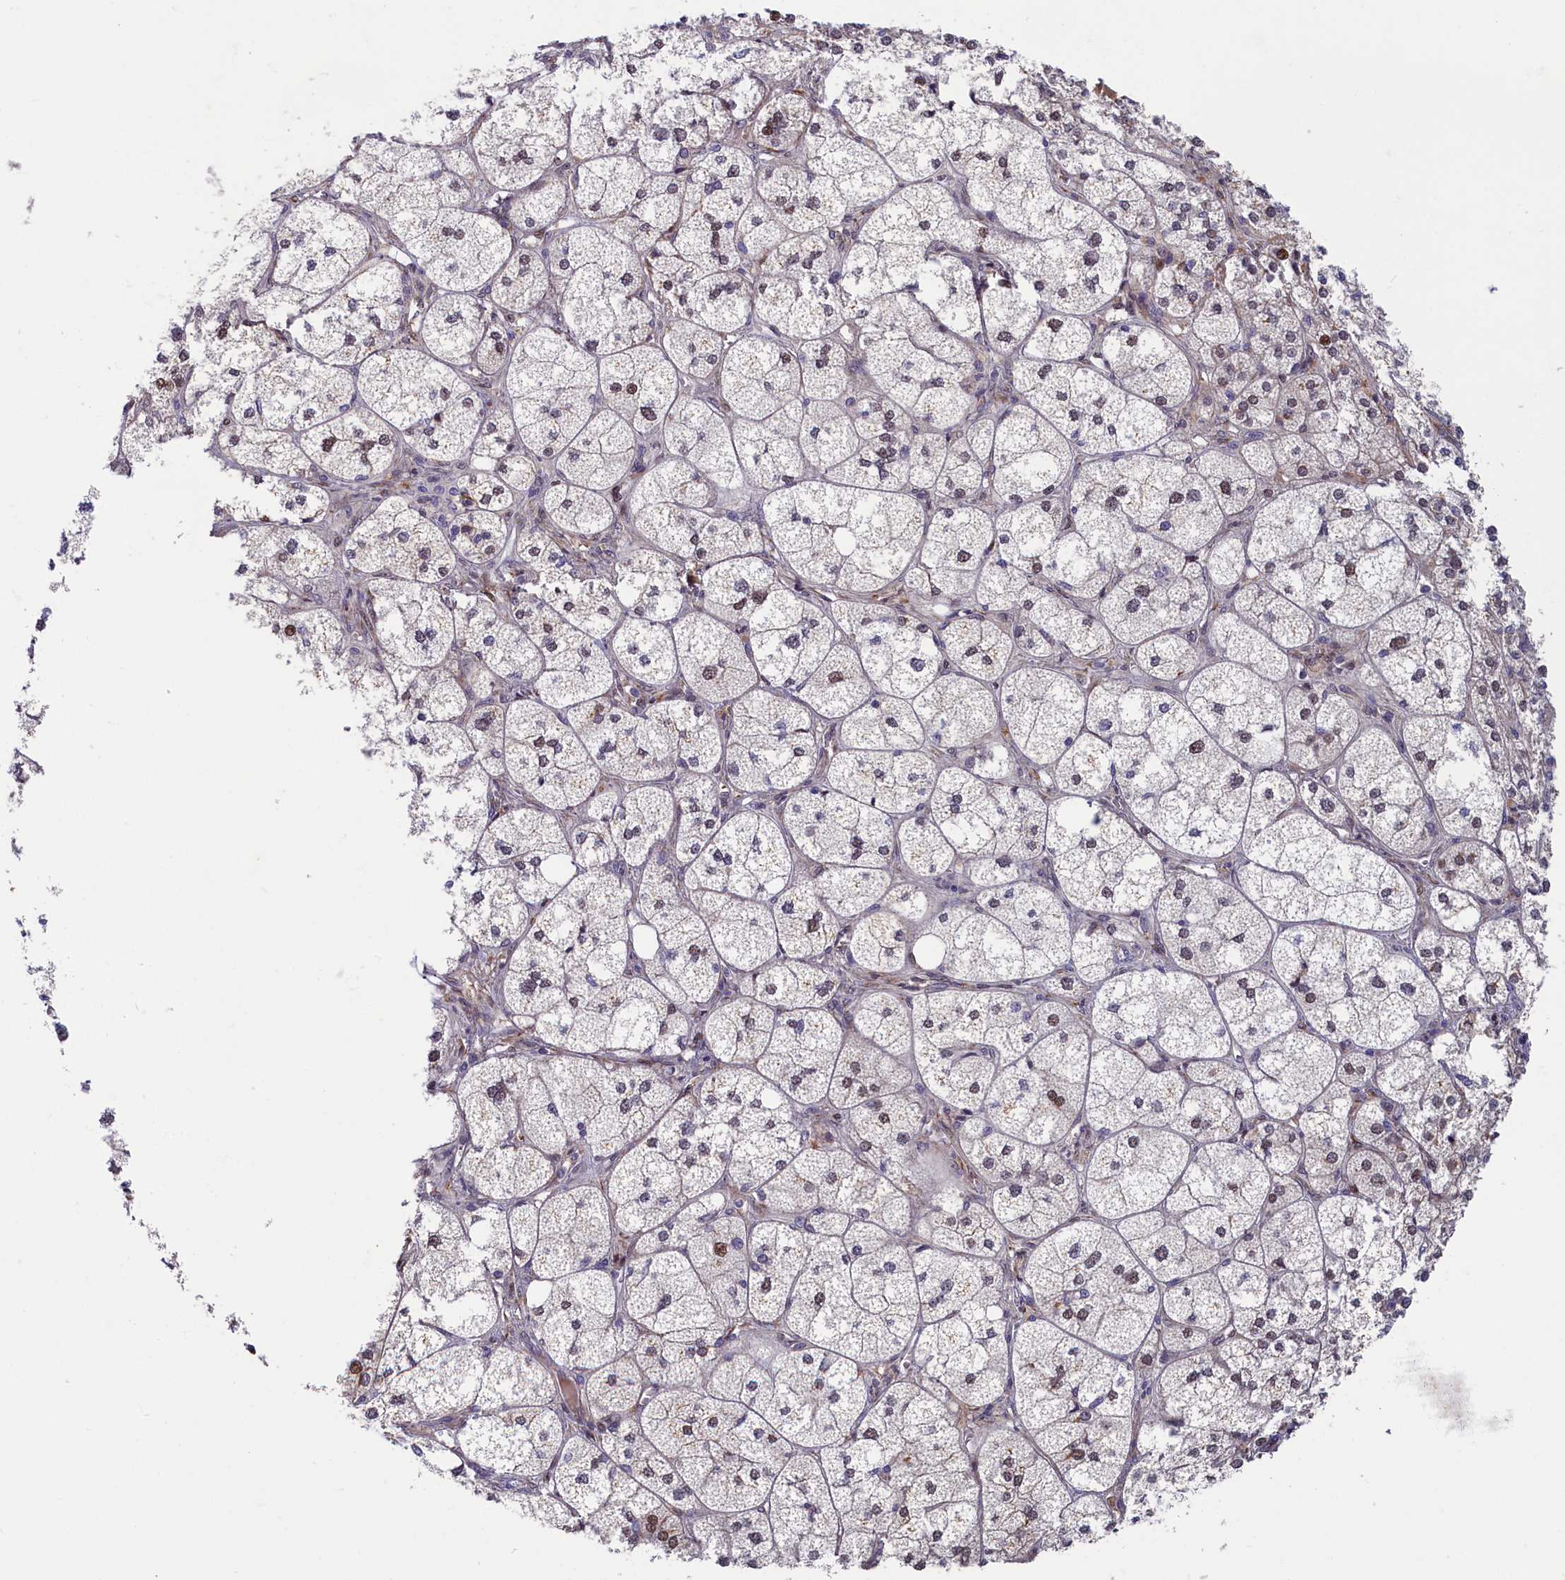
{"staining": {"intensity": "strong", "quantity": "25%-75%", "location": "nuclear"}, "tissue": "adrenal gland", "cell_type": "Glandular cells", "image_type": "normal", "snomed": [{"axis": "morphology", "description": "Normal tissue, NOS"}, {"axis": "topography", "description": "Adrenal gland"}], "caption": "IHC staining of normal adrenal gland, which exhibits high levels of strong nuclear positivity in about 25%-75% of glandular cells indicating strong nuclear protein staining. The staining was performed using DAB (brown) for protein detection and nuclei were counterstained in hematoxylin (blue).", "gene": "CHST12", "patient": {"sex": "female", "age": 61}}